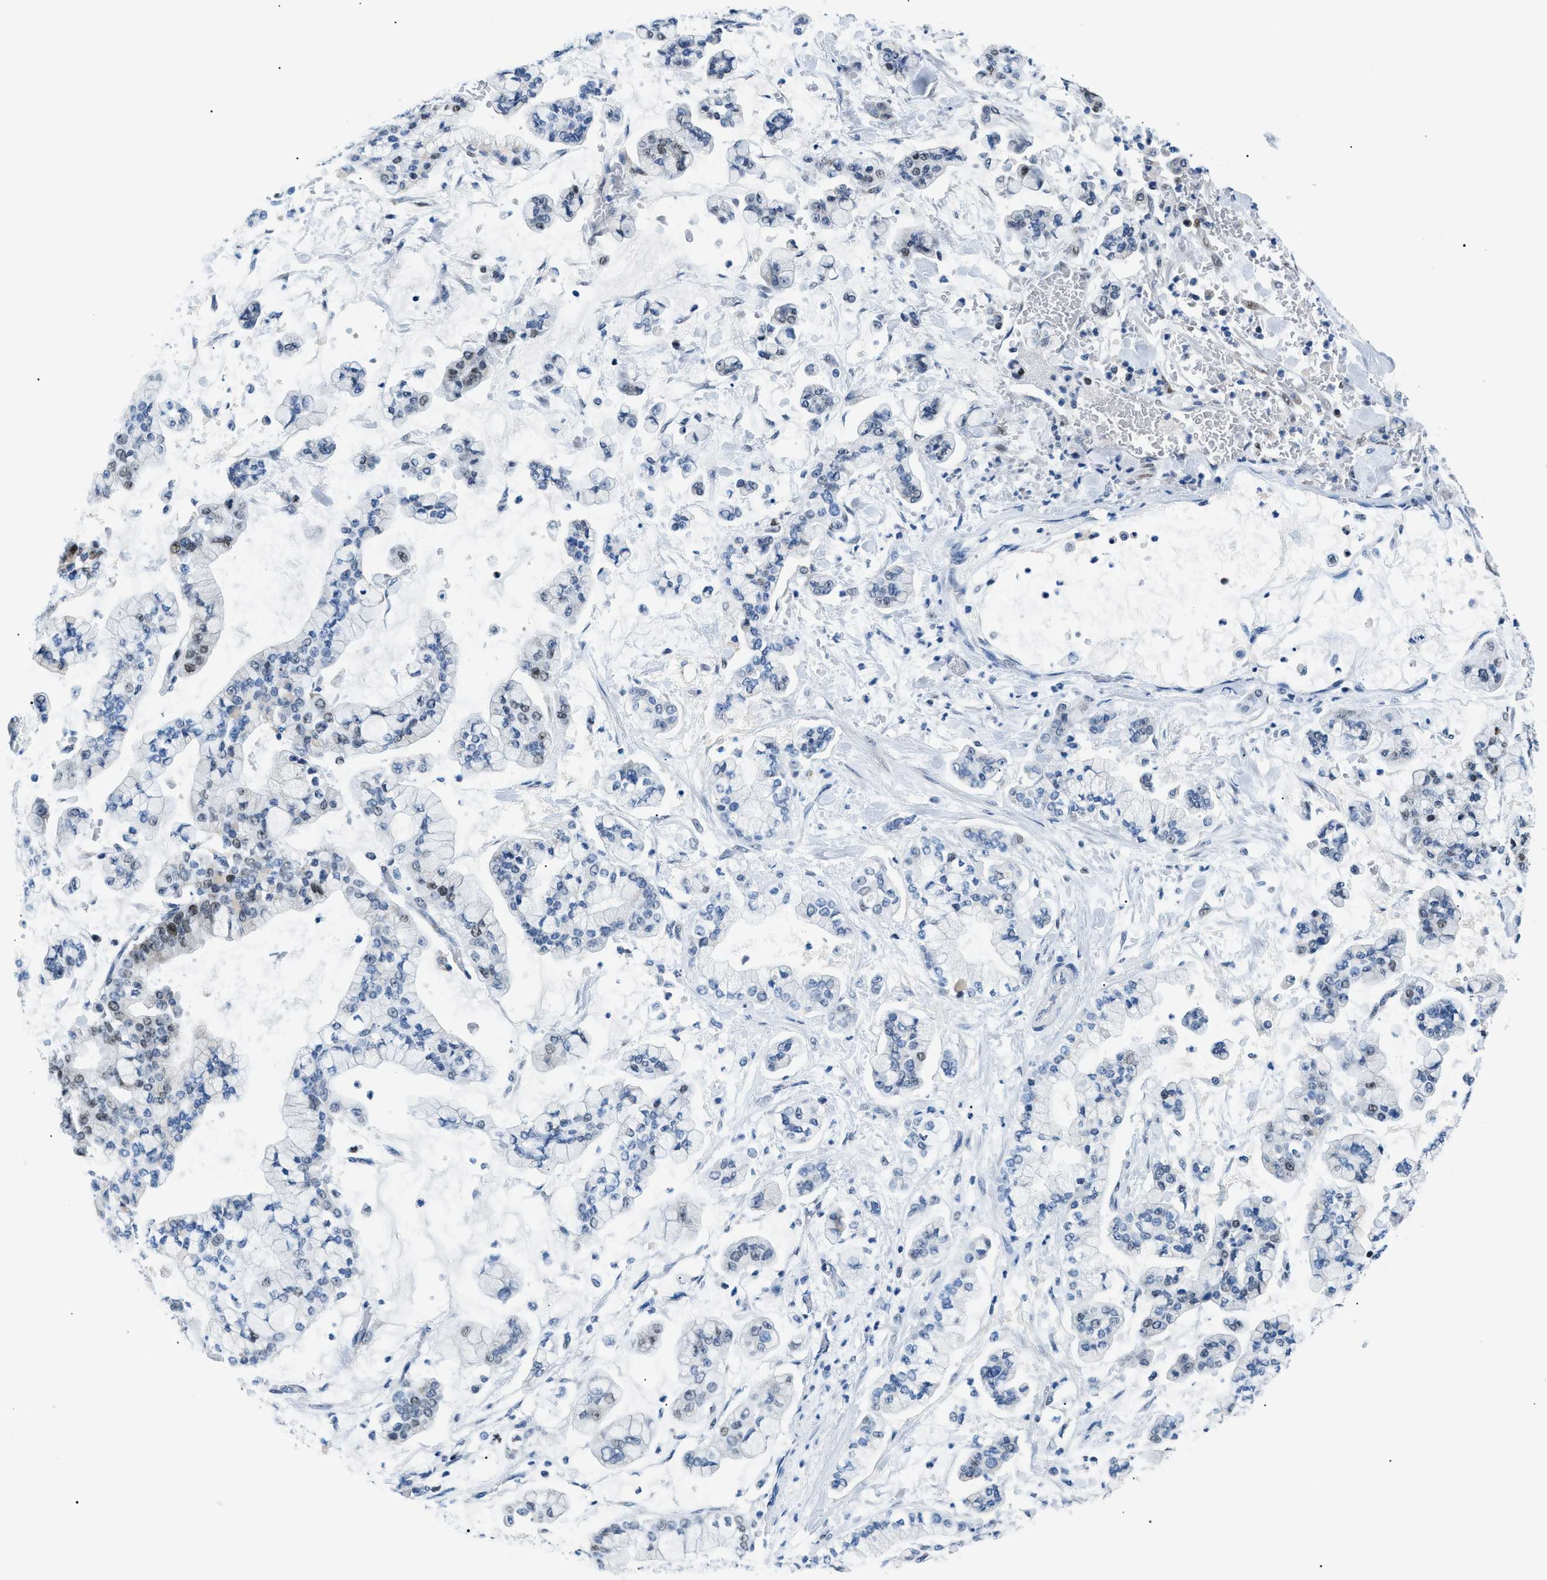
{"staining": {"intensity": "weak", "quantity": "<25%", "location": "nuclear"}, "tissue": "stomach cancer", "cell_type": "Tumor cells", "image_type": "cancer", "snomed": [{"axis": "morphology", "description": "Normal tissue, NOS"}, {"axis": "morphology", "description": "Adenocarcinoma, NOS"}, {"axis": "topography", "description": "Stomach, upper"}, {"axis": "topography", "description": "Stomach"}], "caption": "DAB immunohistochemical staining of adenocarcinoma (stomach) shows no significant expression in tumor cells.", "gene": "SMARCC1", "patient": {"sex": "male", "age": 76}}